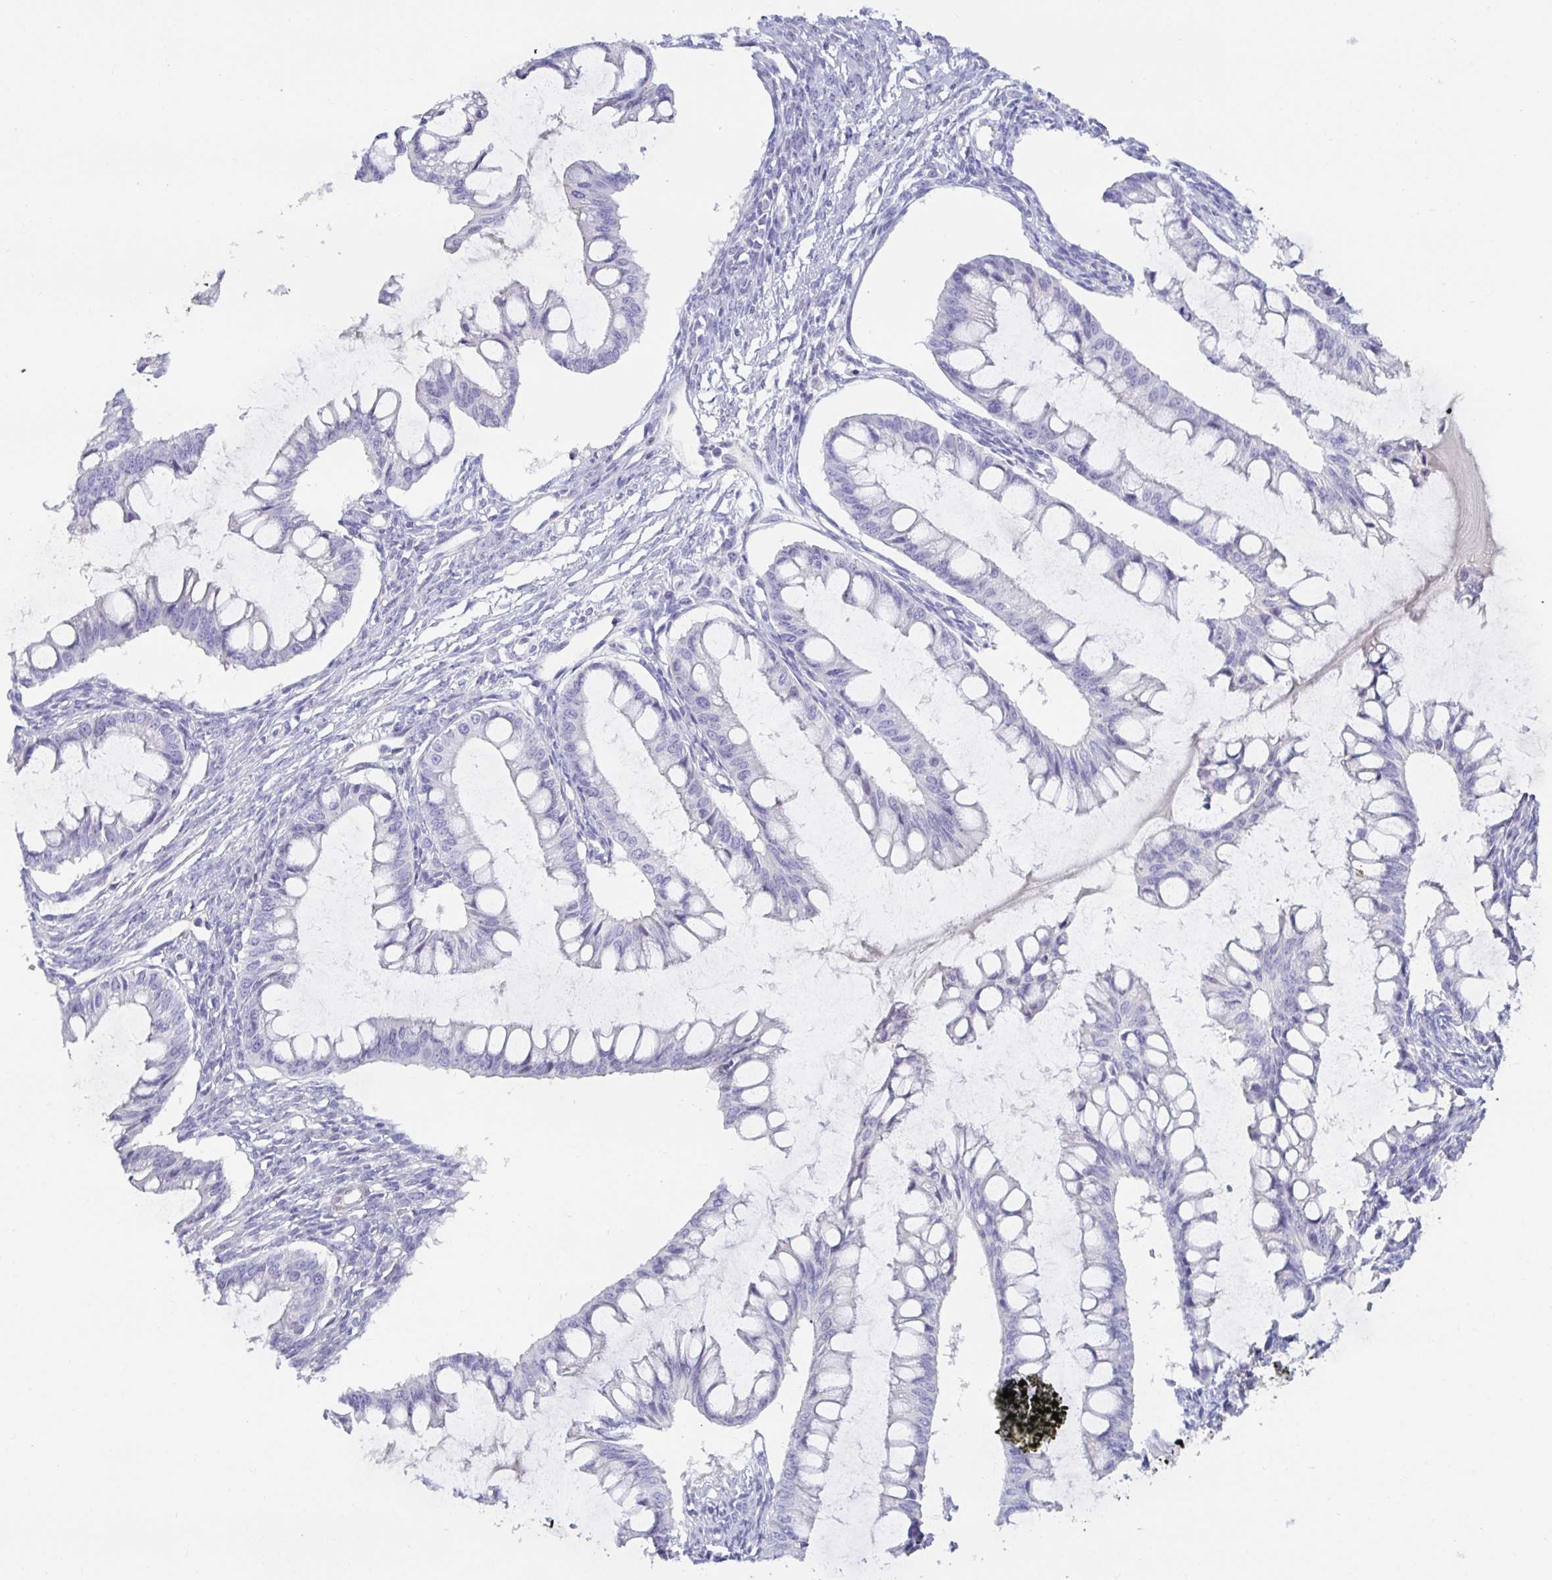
{"staining": {"intensity": "negative", "quantity": "none", "location": "none"}, "tissue": "ovarian cancer", "cell_type": "Tumor cells", "image_type": "cancer", "snomed": [{"axis": "morphology", "description": "Cystadenocarcinoma, mucinous, NOS"}, {"axis": "topography", "description": "Ovary"}], "caption": "Tumor cells show no significant expression in ovarian cancer (mucinous cystadenocarcinoma).", "gene": "SPAG4", "patient": {"sex": "female", "age": 73}}